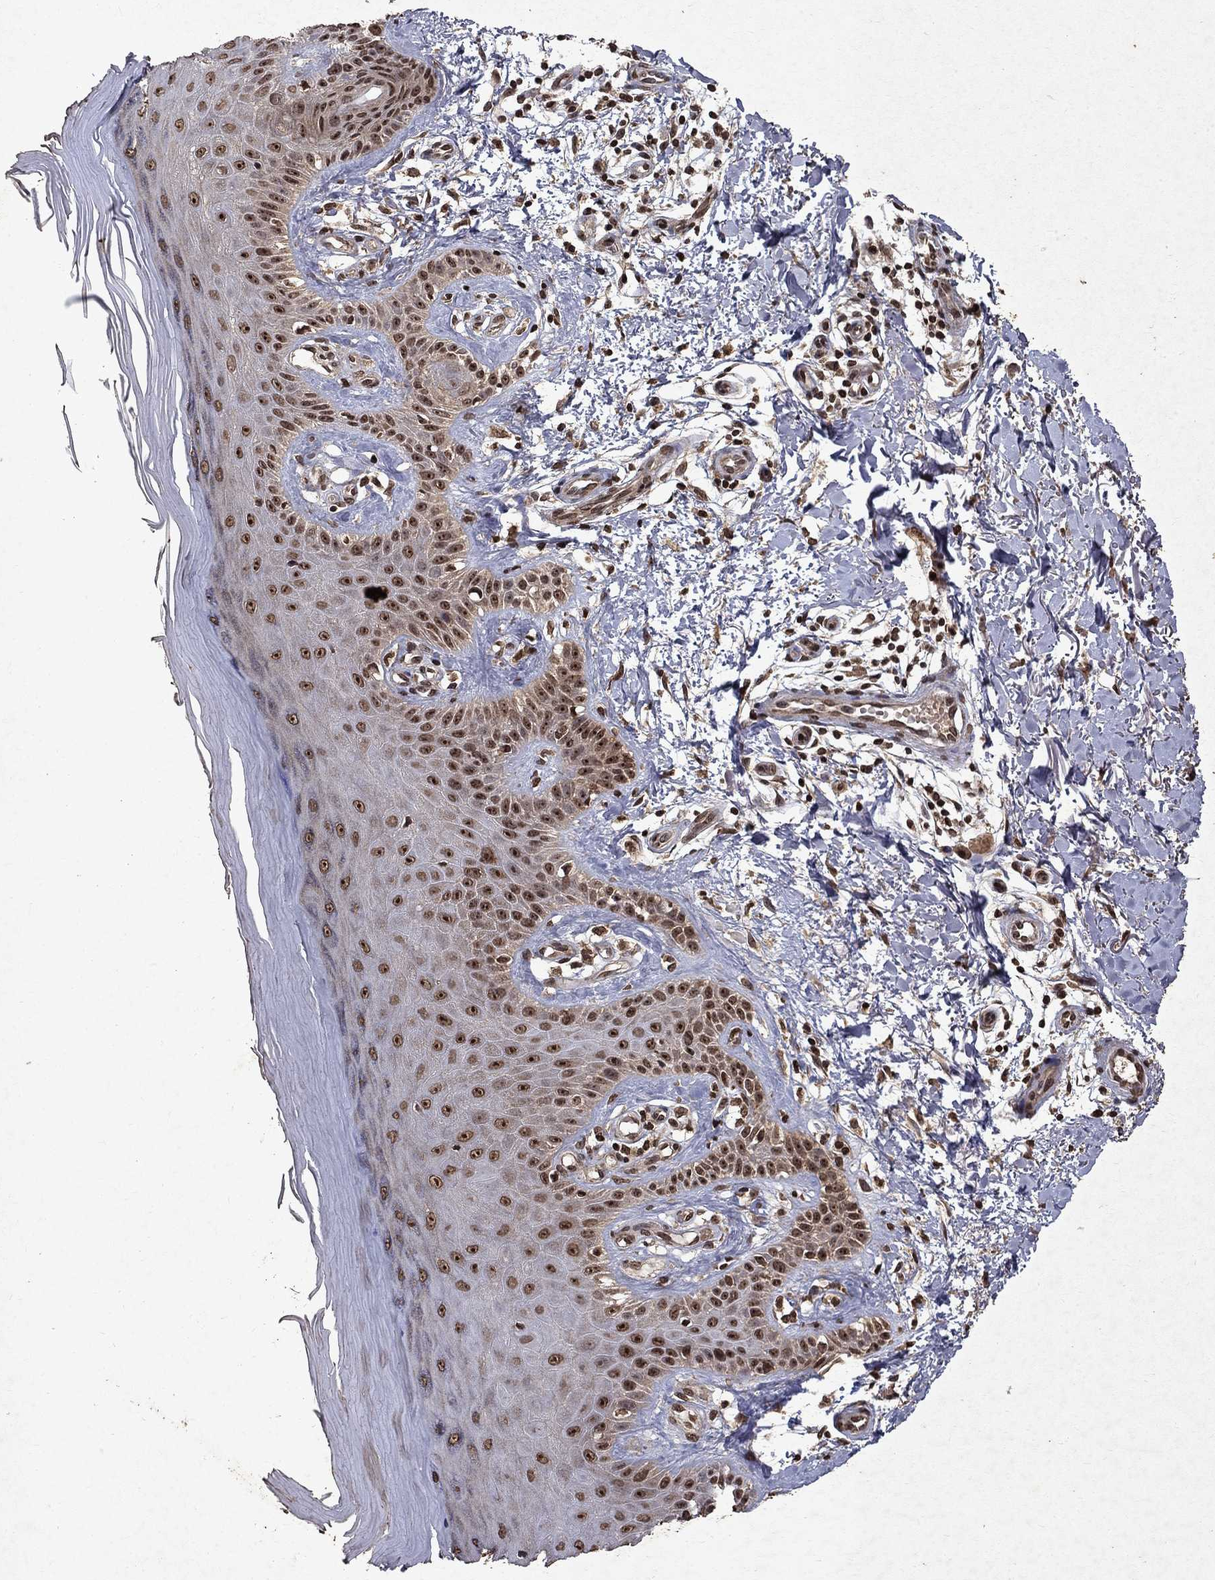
{"staining": {"intensity": "strong", "quantity": "25%-75%", "location": "cytoplasmic/membranous"}, "tissue": "skin", "cell_type": "Fibroblasts", "image_type": "normal", "snomed": [{"axis": "morphology", "description": "Normal tissue, NOS"}, {"axis": "morphology", "description": "Inflammation, NOS"}, {"axis": "morphology", "description": "Fibrosis, NOS"}, {"axis": "topography", "description": "Skin"}], "caption": "This histopathology image demonstrates normal skin stained with immunohistochemistry to label a protein in brown. The cytoplasmic/membranous of fibroblasts show strong positivity for the protein. Nuclei are counter-stained blue.", "gene": "PIN4", "patient": {"sex": "male", "age": 71}}